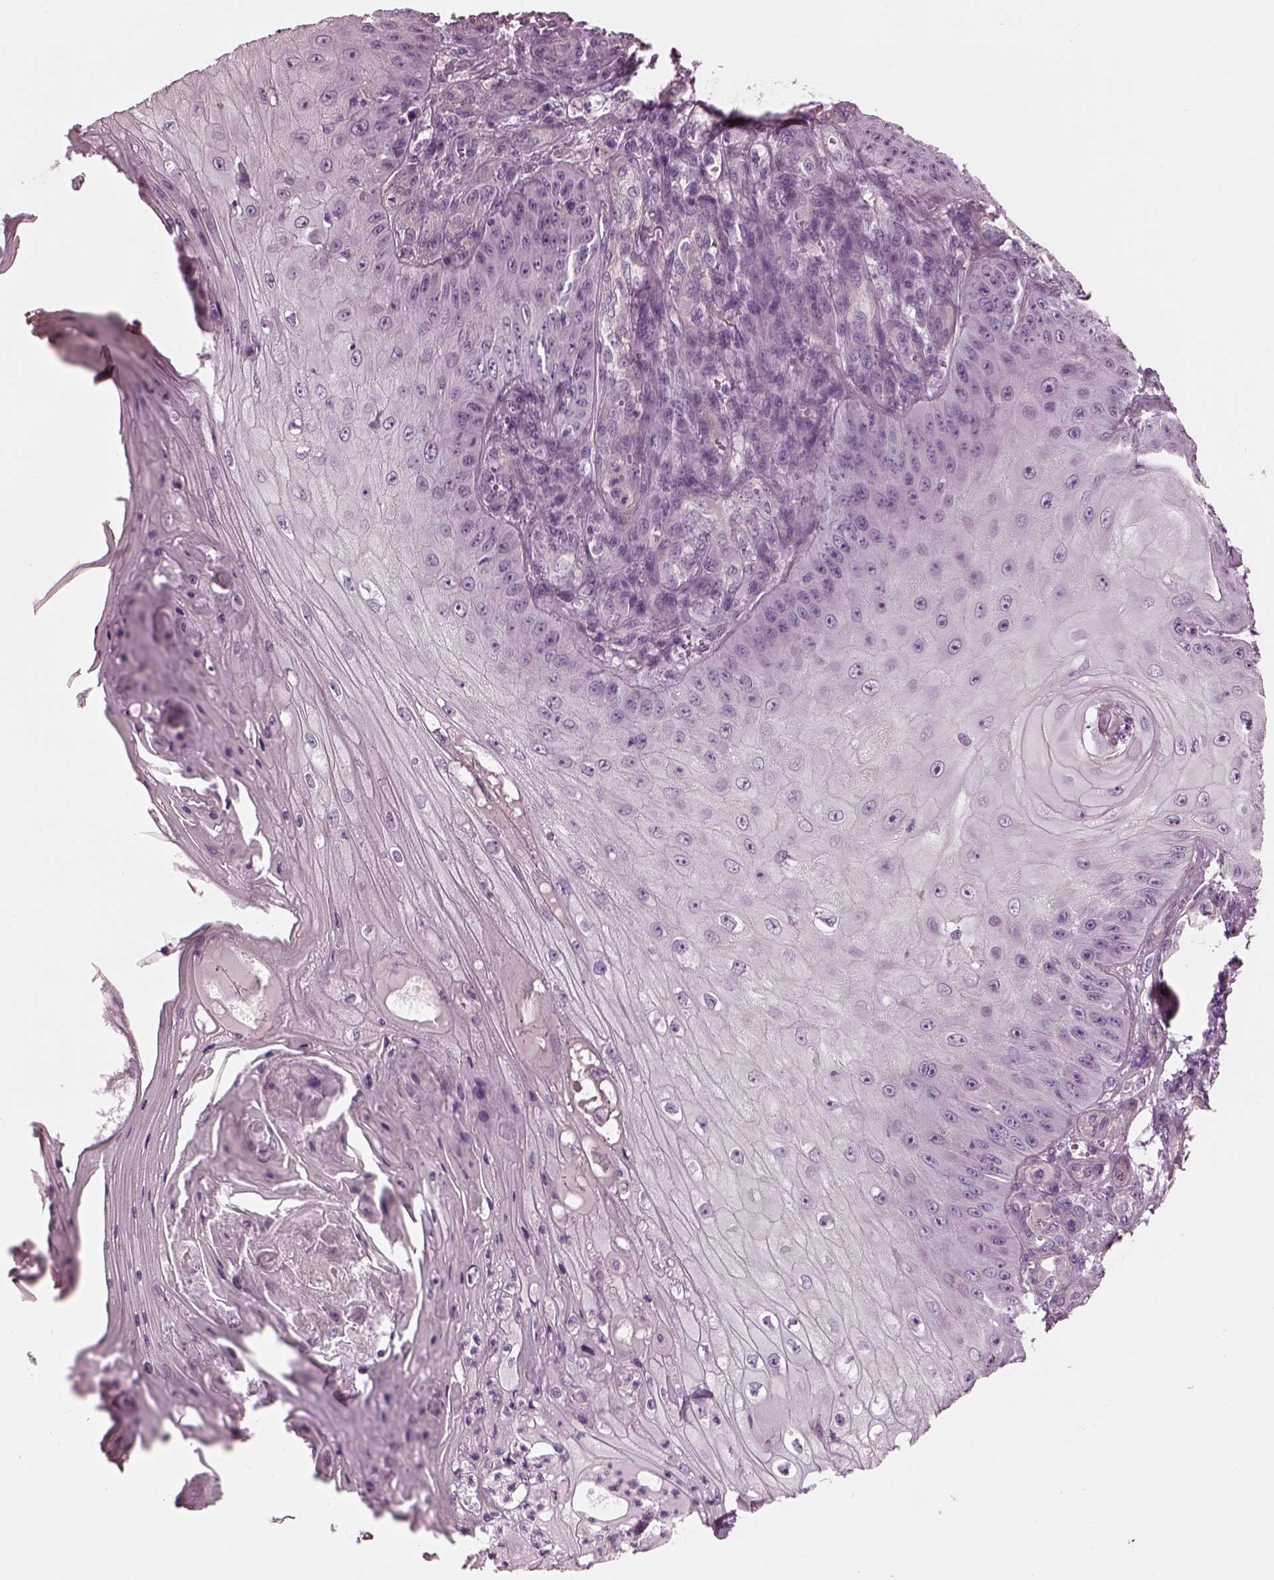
{"staining": {"intensity": "negative", "quantity": "none", "location": "none"}, "tissue": "skin cancer", "cell_type": "Tumor cells", "image_type": "cancer", "snomed": [{"axis": "morphology", "description": "Squamous cell carcinoma, NOS"}, {"axis": "topography", "description": "Skin"}], "caption": "Immunohistochemical staining of skin cancer exhibits no significant expression in tumor cells.", "gene": "BFSP1", "patient": {"sex": "male", "age": 70}}